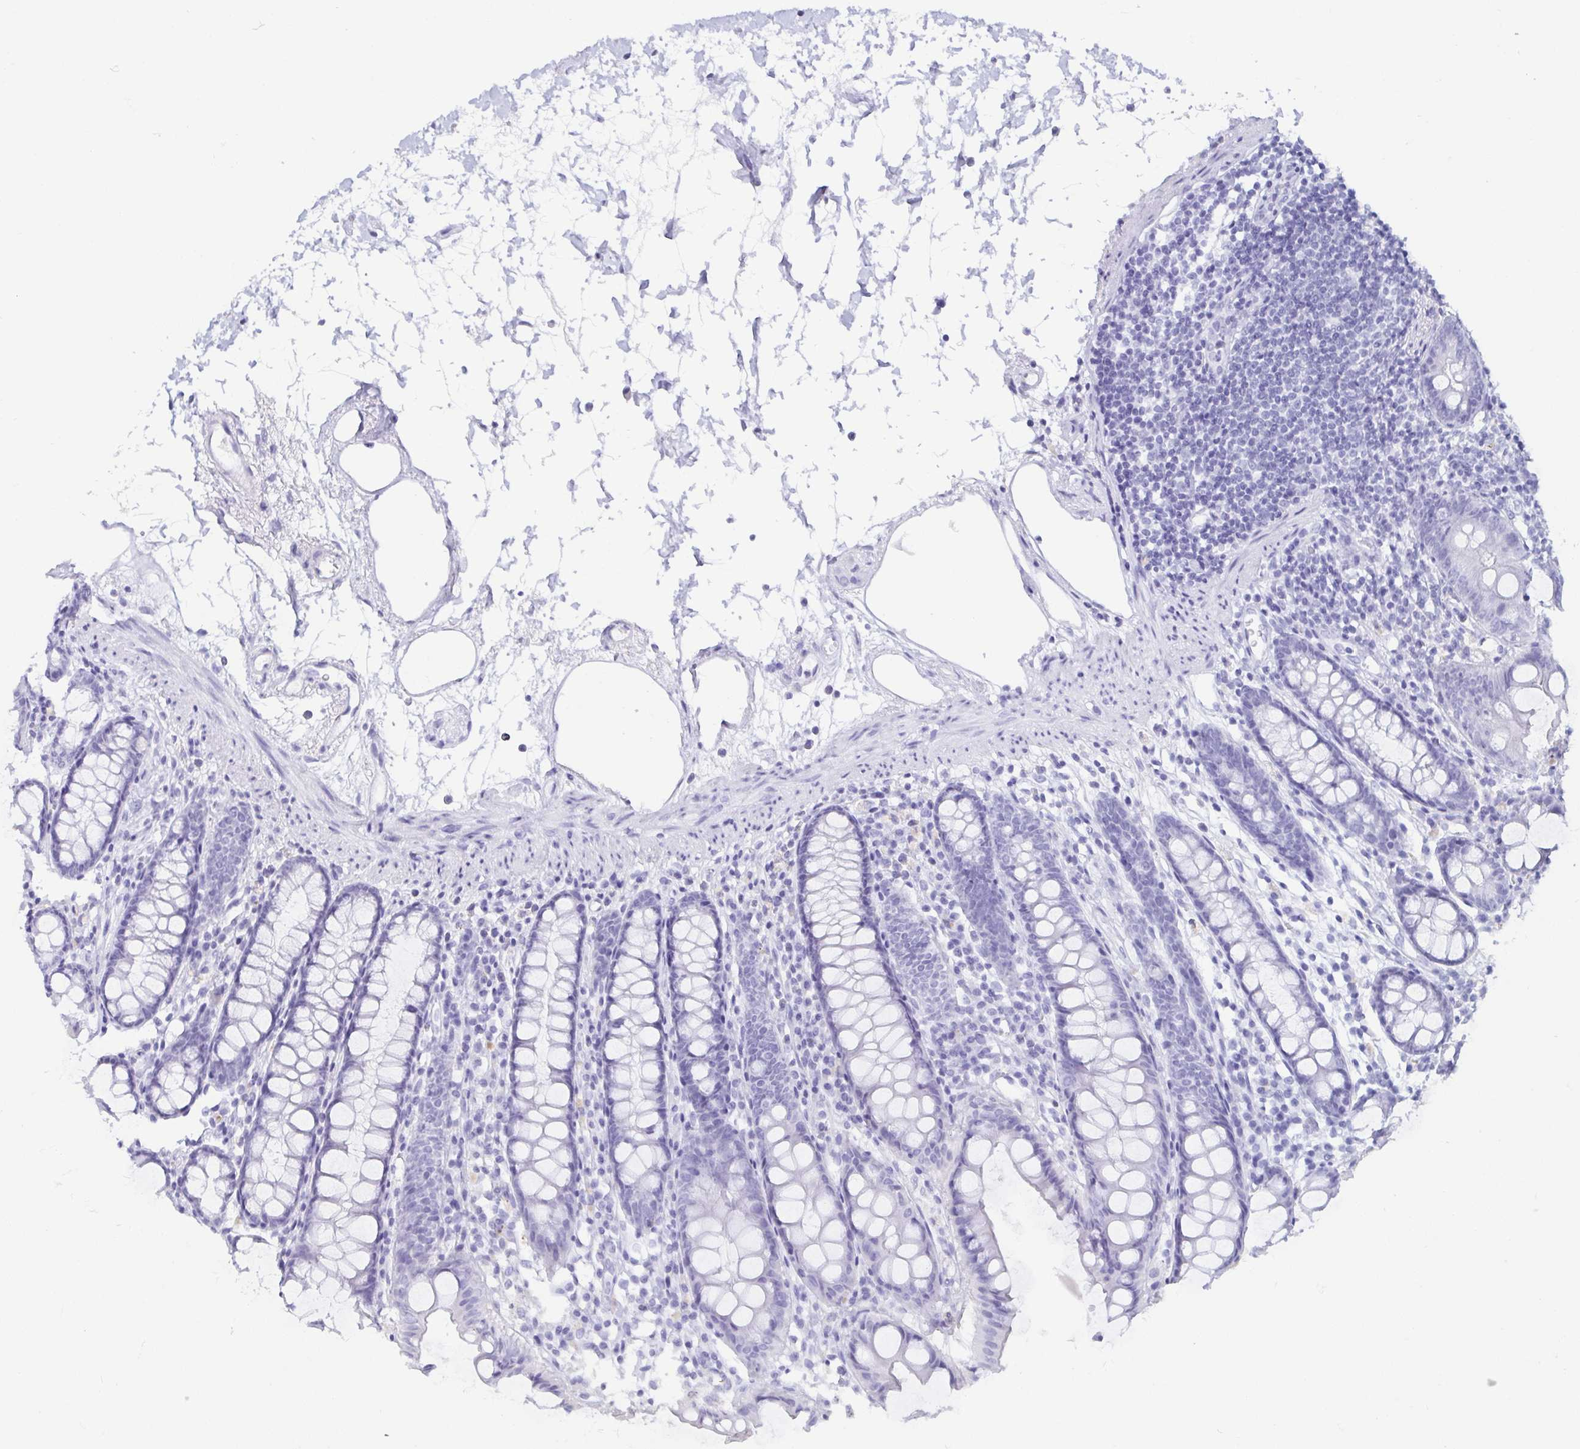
{"staining": {"intensity": "negative", "quantity": "none", "location": "none"}, "tissue": "colon", "cell_type": "Endothelial cells", "image_type": "normal", "snomed": [{"axis": "morphology", "description": "Normal tissue, NOS"}, {"axis": "topography", "description": "Colon"}], "caption": "Normal colon was stained to show a protein in brown. There is no significant staining in endothelial cells.", "gene": "CD164L2", "patient": {"sex": "female", "age": 84}}